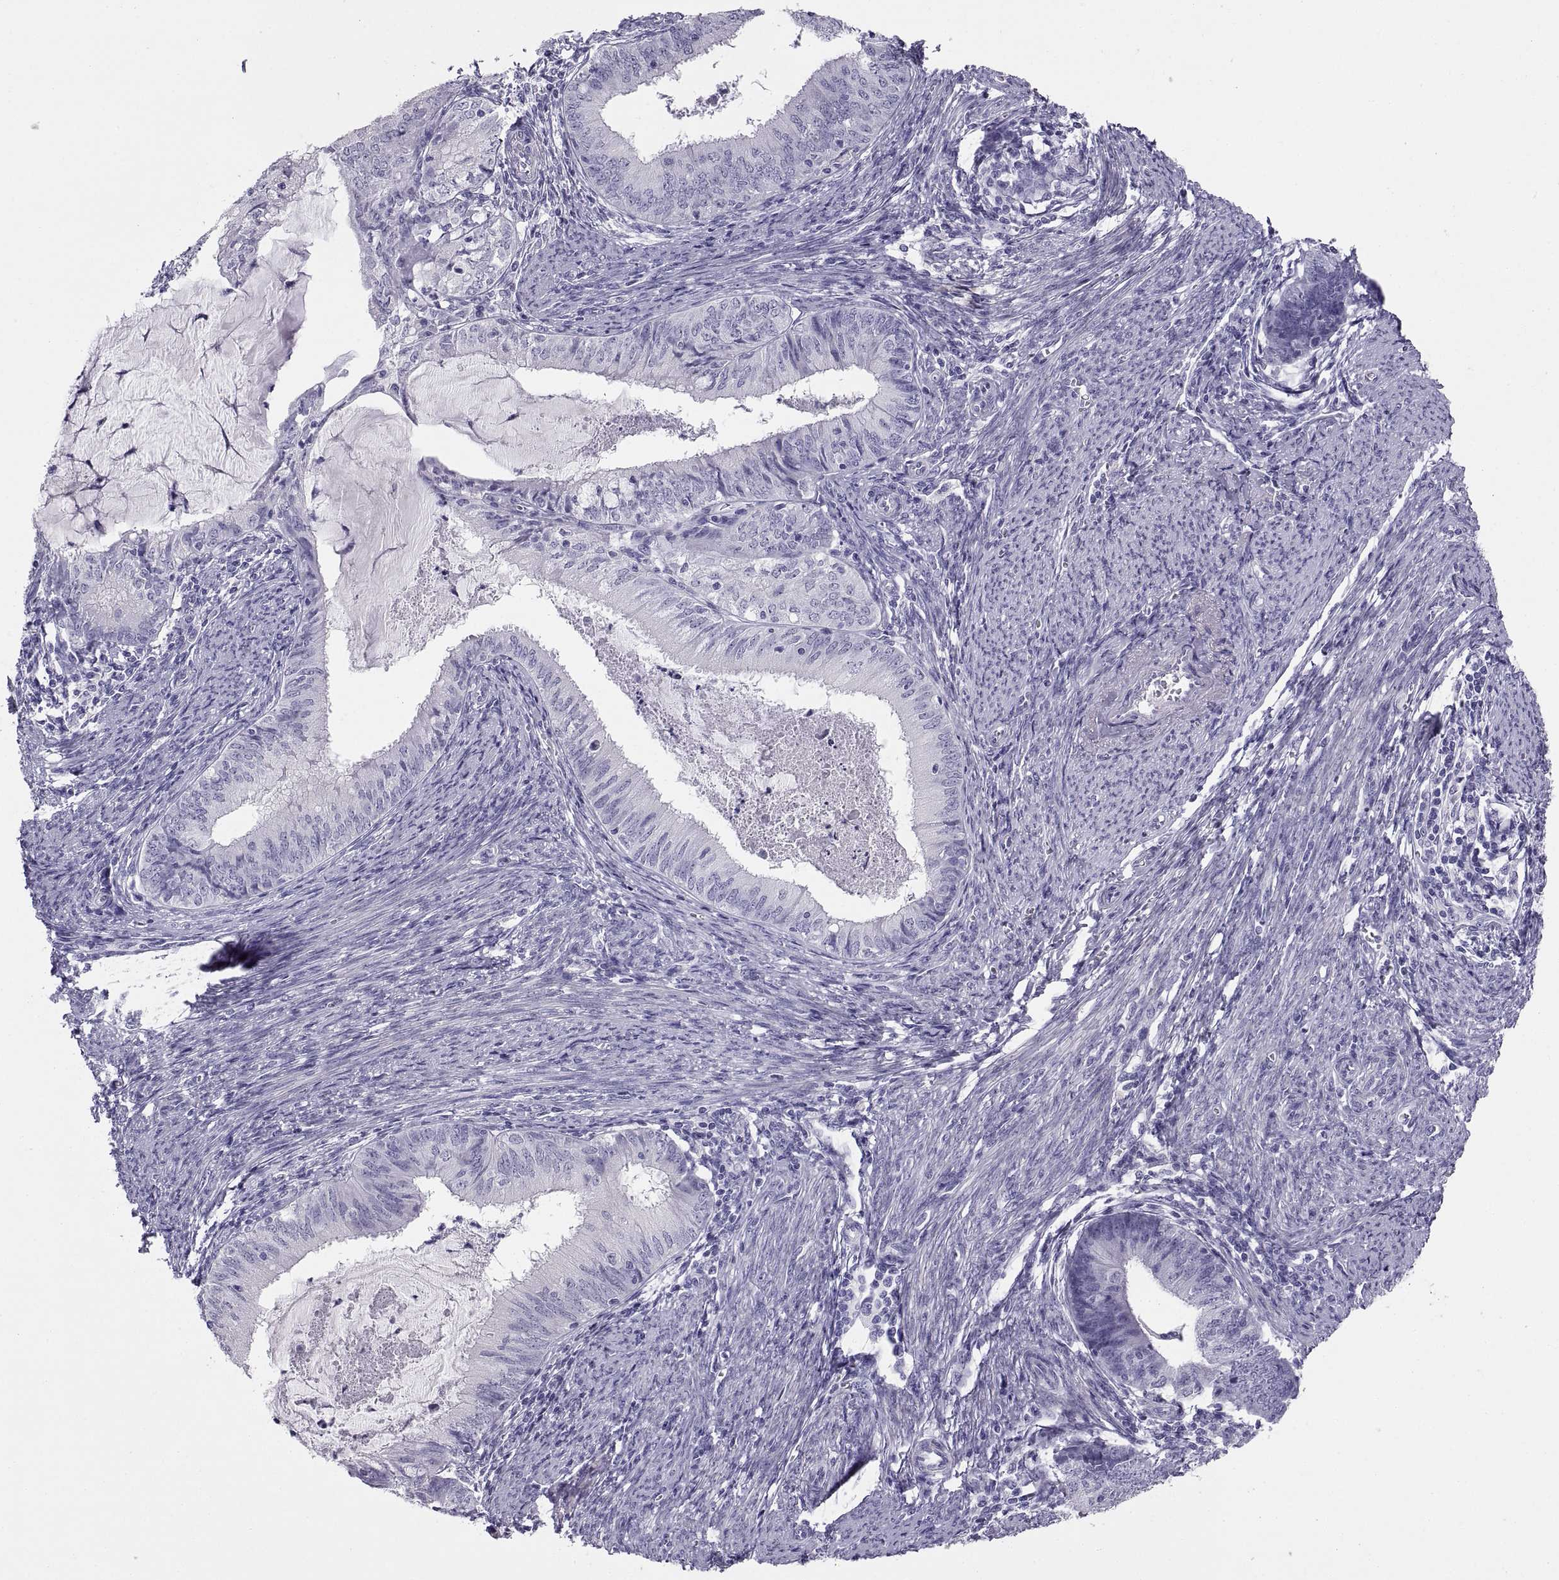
{"staining": {"intensity": "negative", "quantity": "none", "location": "none"}, "tissue": "endometrial cancer", "cell_type": "Tumor cells", "image_type": "cancer", "snomed": [{"axis": "morphology", "description": "Adenocarcinoma, NOS"}, {"axis": "topography", "description": "Endometrium"}], "caption": "Protein analysis of endometrial cancer displays no significant expression in tumor cells.", "gene": "RGS20", "patient": {"sex": "female", "age": 57}}